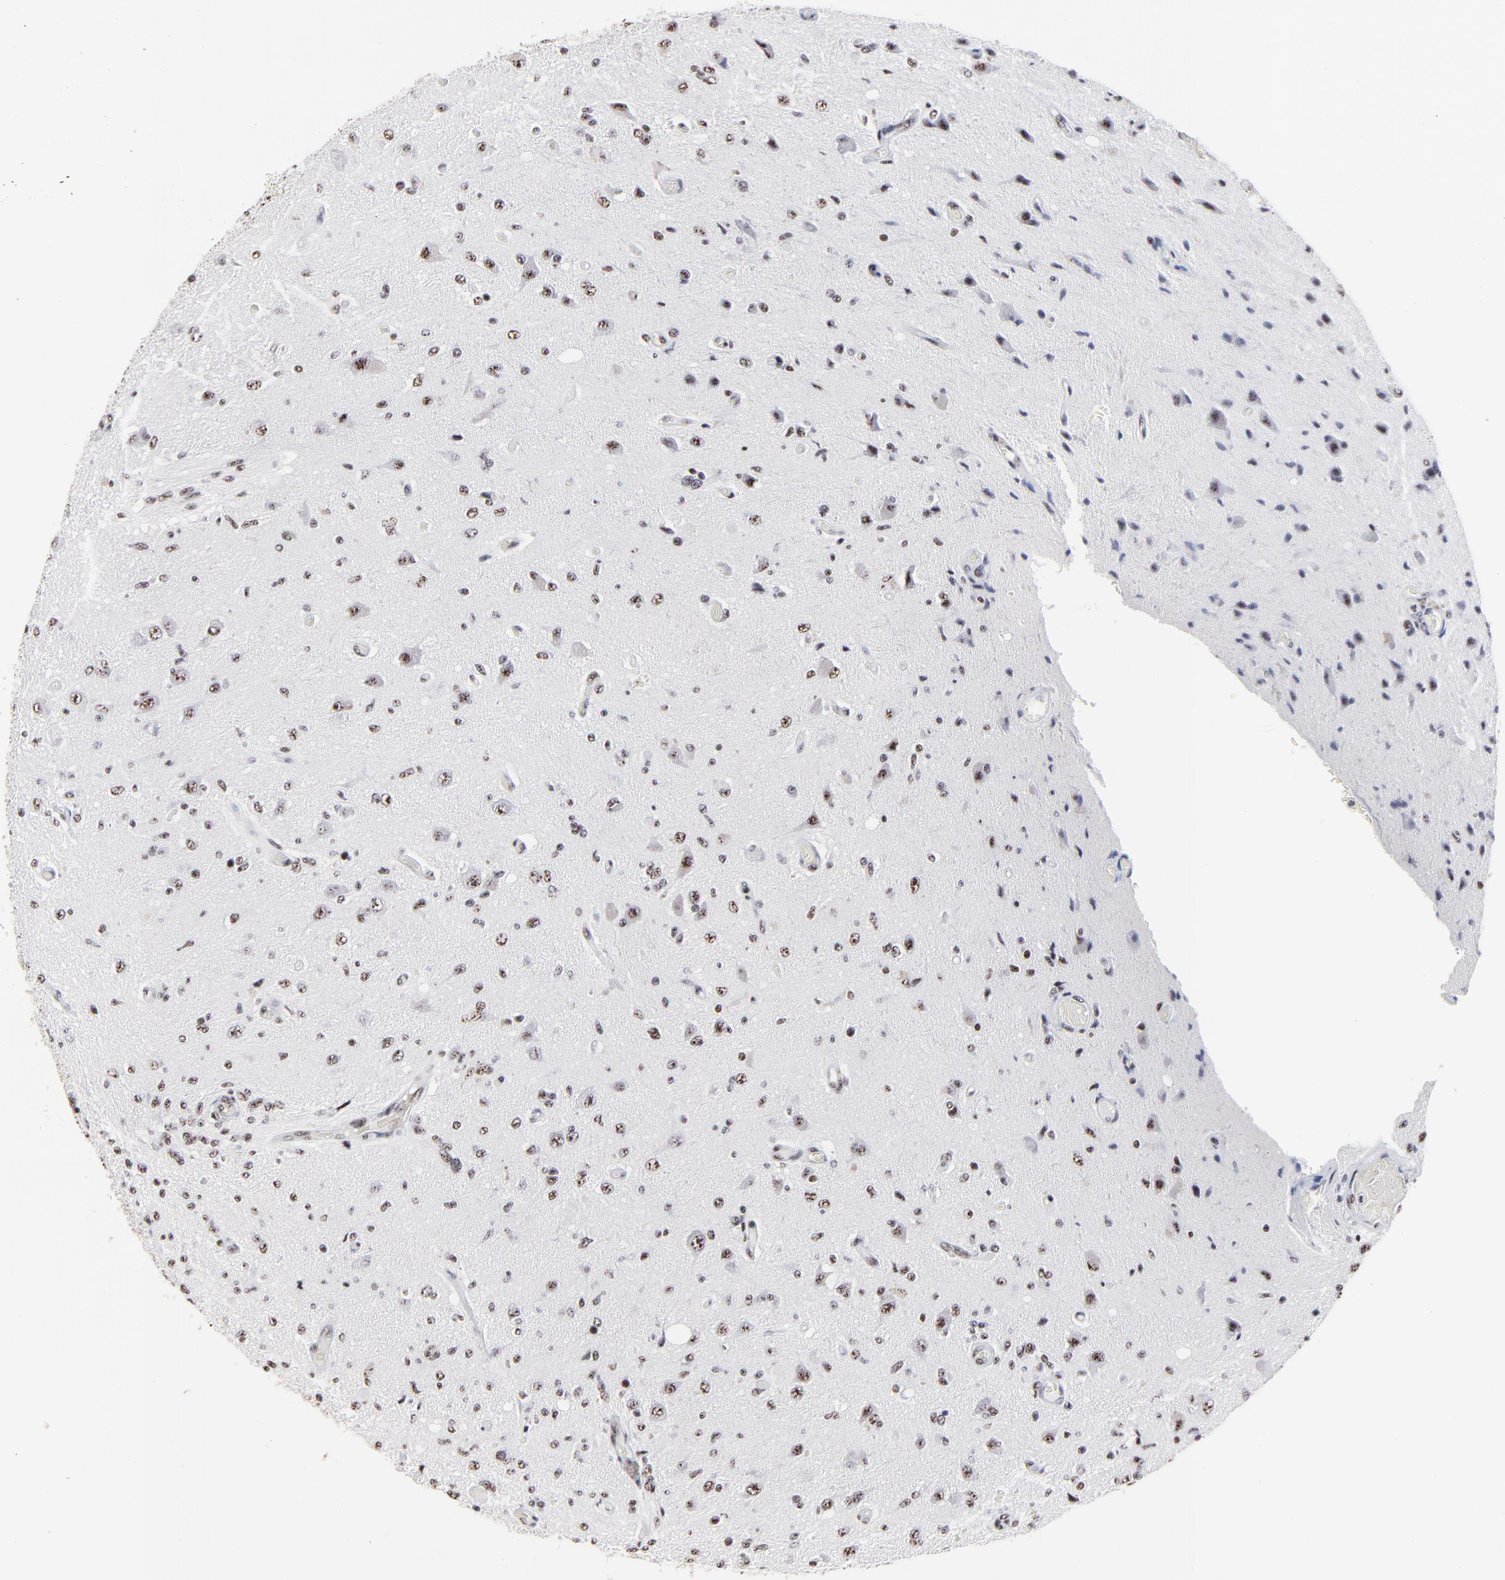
{"staining": {"intensity": "weak", "quantity": "25%-75%", "location": "nuclear"}, "tissue": "glioma", "cell_type": "Tumor cells", "image_type": "cancer", "snomed": [{"axis": "morphology", "description": "Normal tissue, NOS"}, {"axis": "morphology", "description": "Glioma, malignant, High grade"}, {"axis": "topography", "description": "Cerebral cortex"}], "caption": "A histopathology image of malignant glioma (high-grade) stained for a protein demonstrates weak nuclear brown staining in tumor cells.", "gene": "MBD4", "patient": {"sex": "male", "age": 77}}